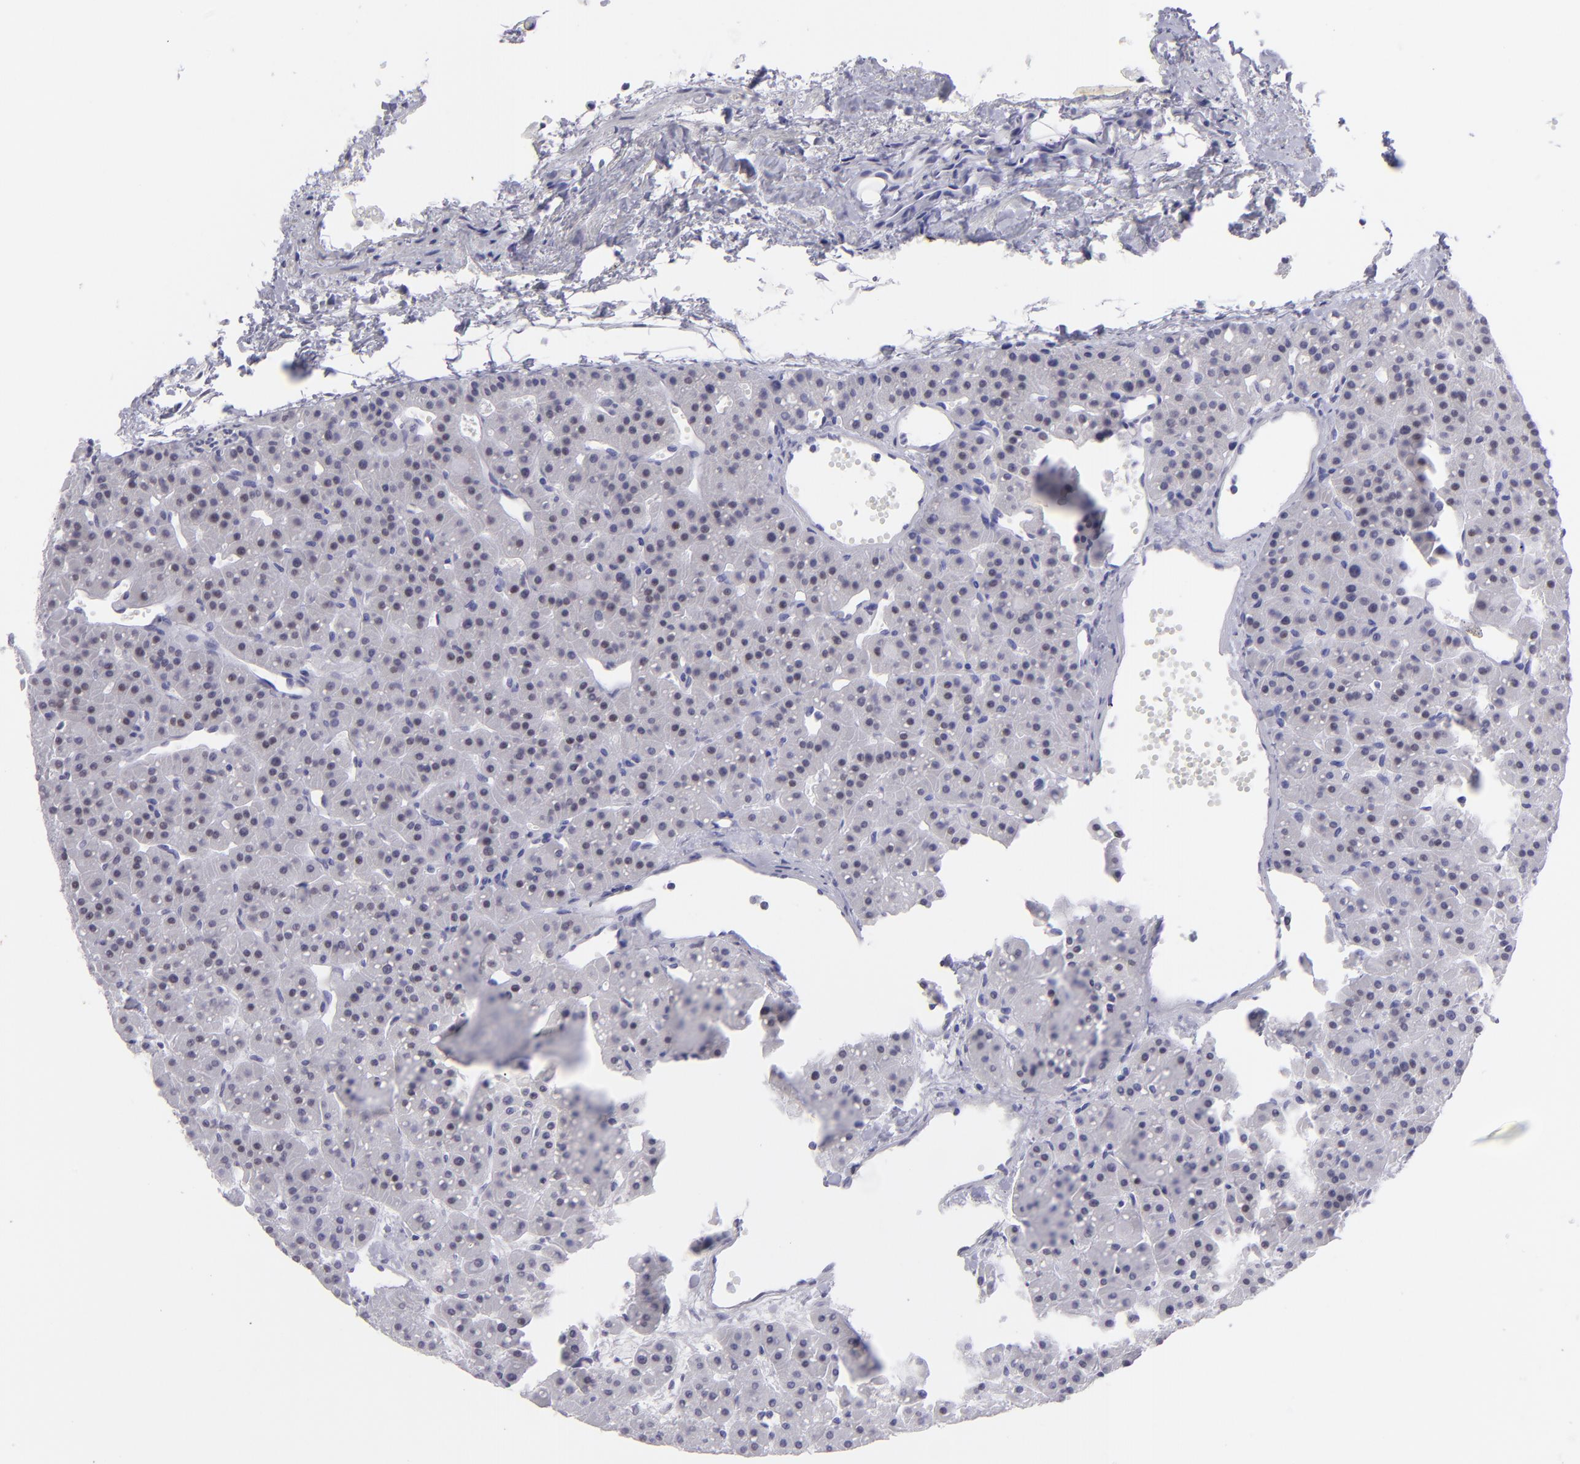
{"staining": {"intensity": "negative", "quantity": "none", "location": "none"}, "tissue": "parathyroid gland", "cell_type": "Glandular cells", "image_type": "normal", "snomed": [{"axis": "morphology", "description": "Normal tissue, NOS"}, {"axis": "topography", "description": "Parathyroid gland"}], "caption": "High magnification brightfield microscopy of benign parathyroid gland stained with DAB (brown) and counterstained with hematoxylin (blue): glandular cells show no significant positivity. Nuclei are stained in blue.", "gene": "MITF", "patient": {"sex": "female", "age": 76}}